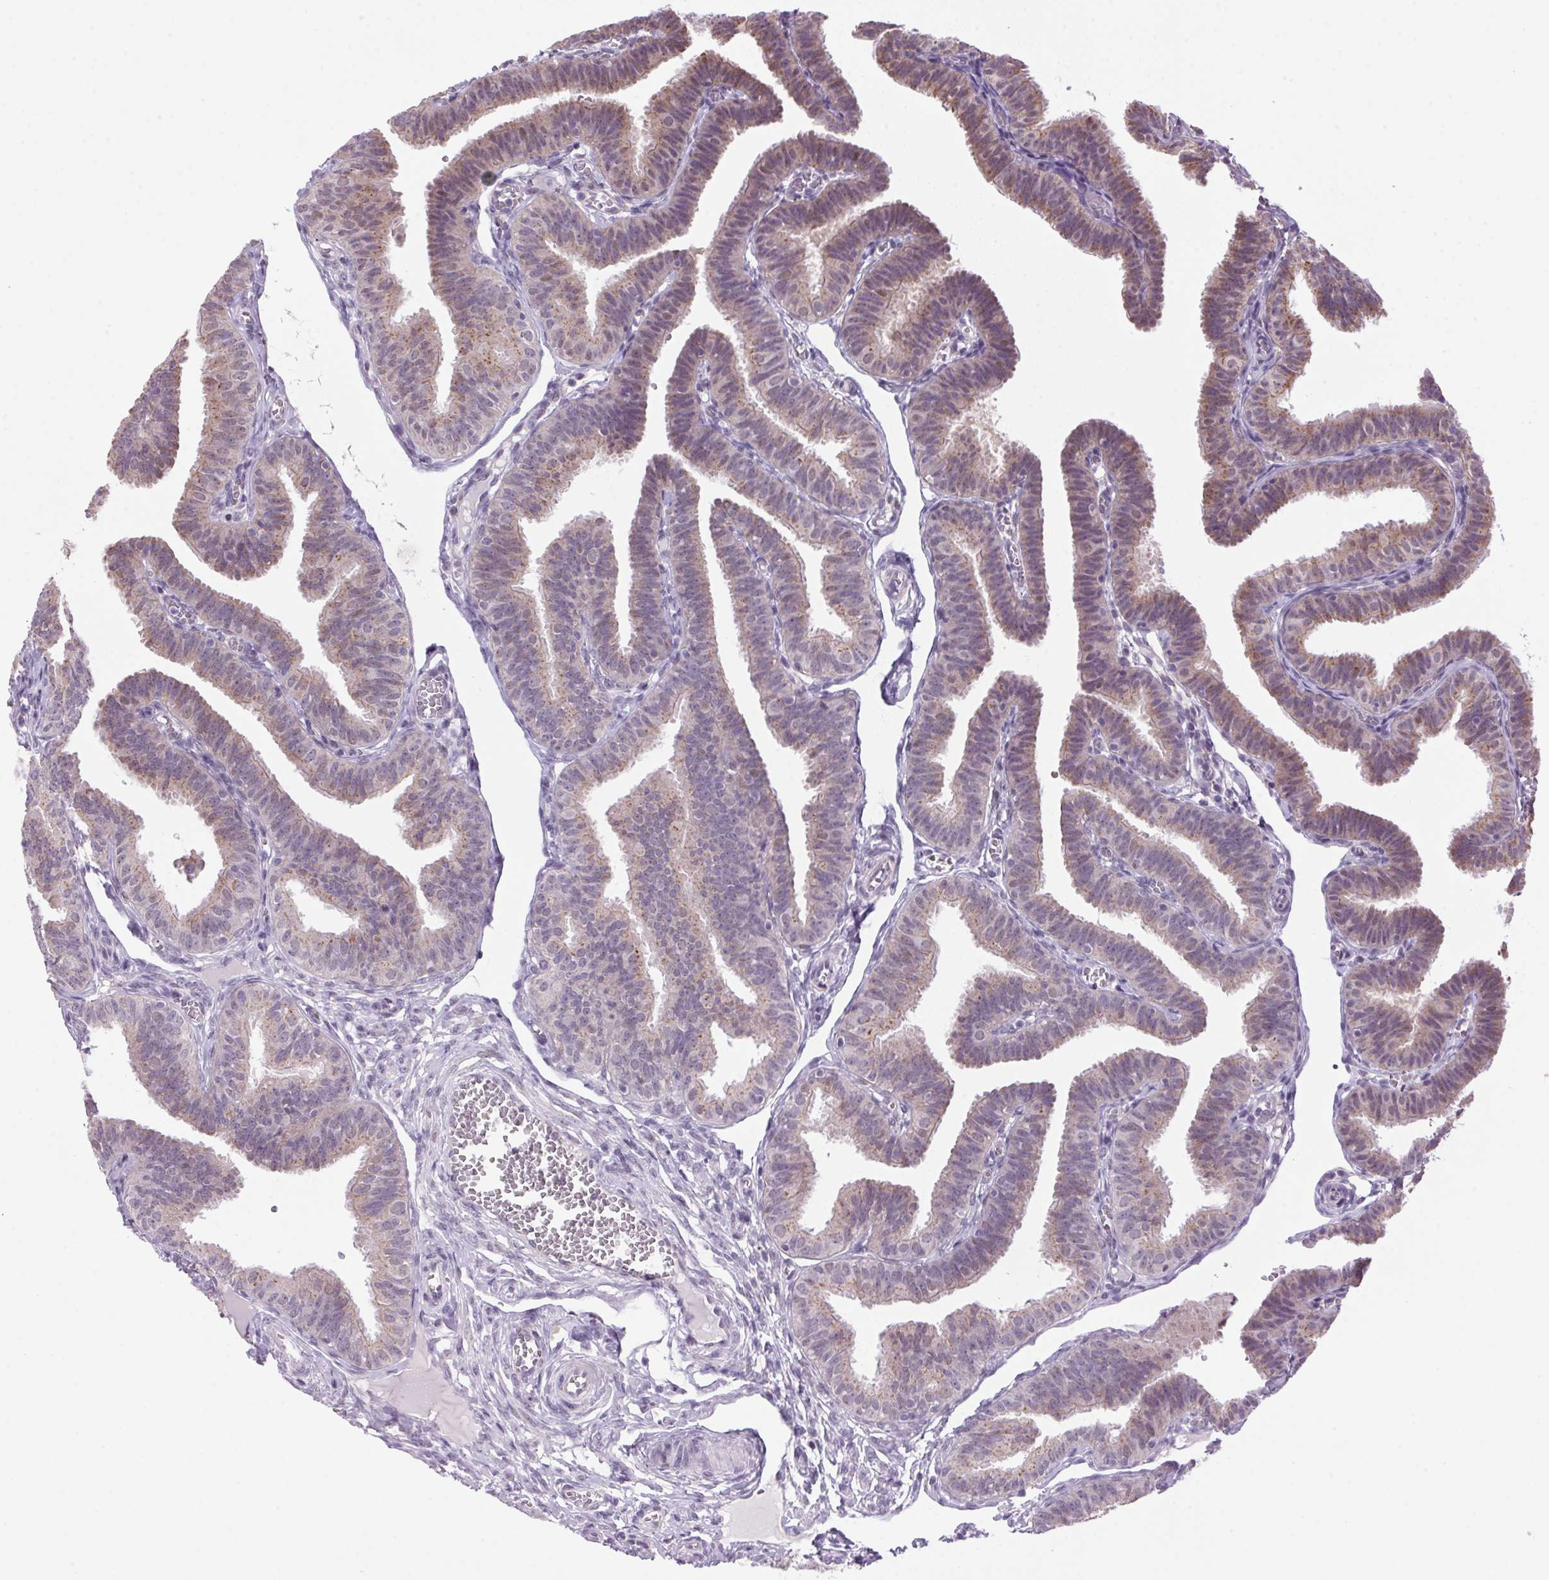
{"staining": {"intensity": "weak", "quantity": "25%-75%", "location": "cytoplasmic/membranous"}, "tissue": "fallopian tube", "cell_type": "Glandular cells", "image_type": "normal", "snomed": [{"axis": "morphology", "description": "Normal tissue, NOS"}, {"axis": "topography", "description": "Fallopian tube"}], "caption": "Fallopian tube stained with DAB (3,3'-diaminobenzidine) immunohistochemistry (IHC) demonstrates low levels of weak cytoplasmic/membranous expression in approximately 25%-75% of glandular cells.", "gene": "AKR1E2", "patient": {"sex": "female", "age": 25}}